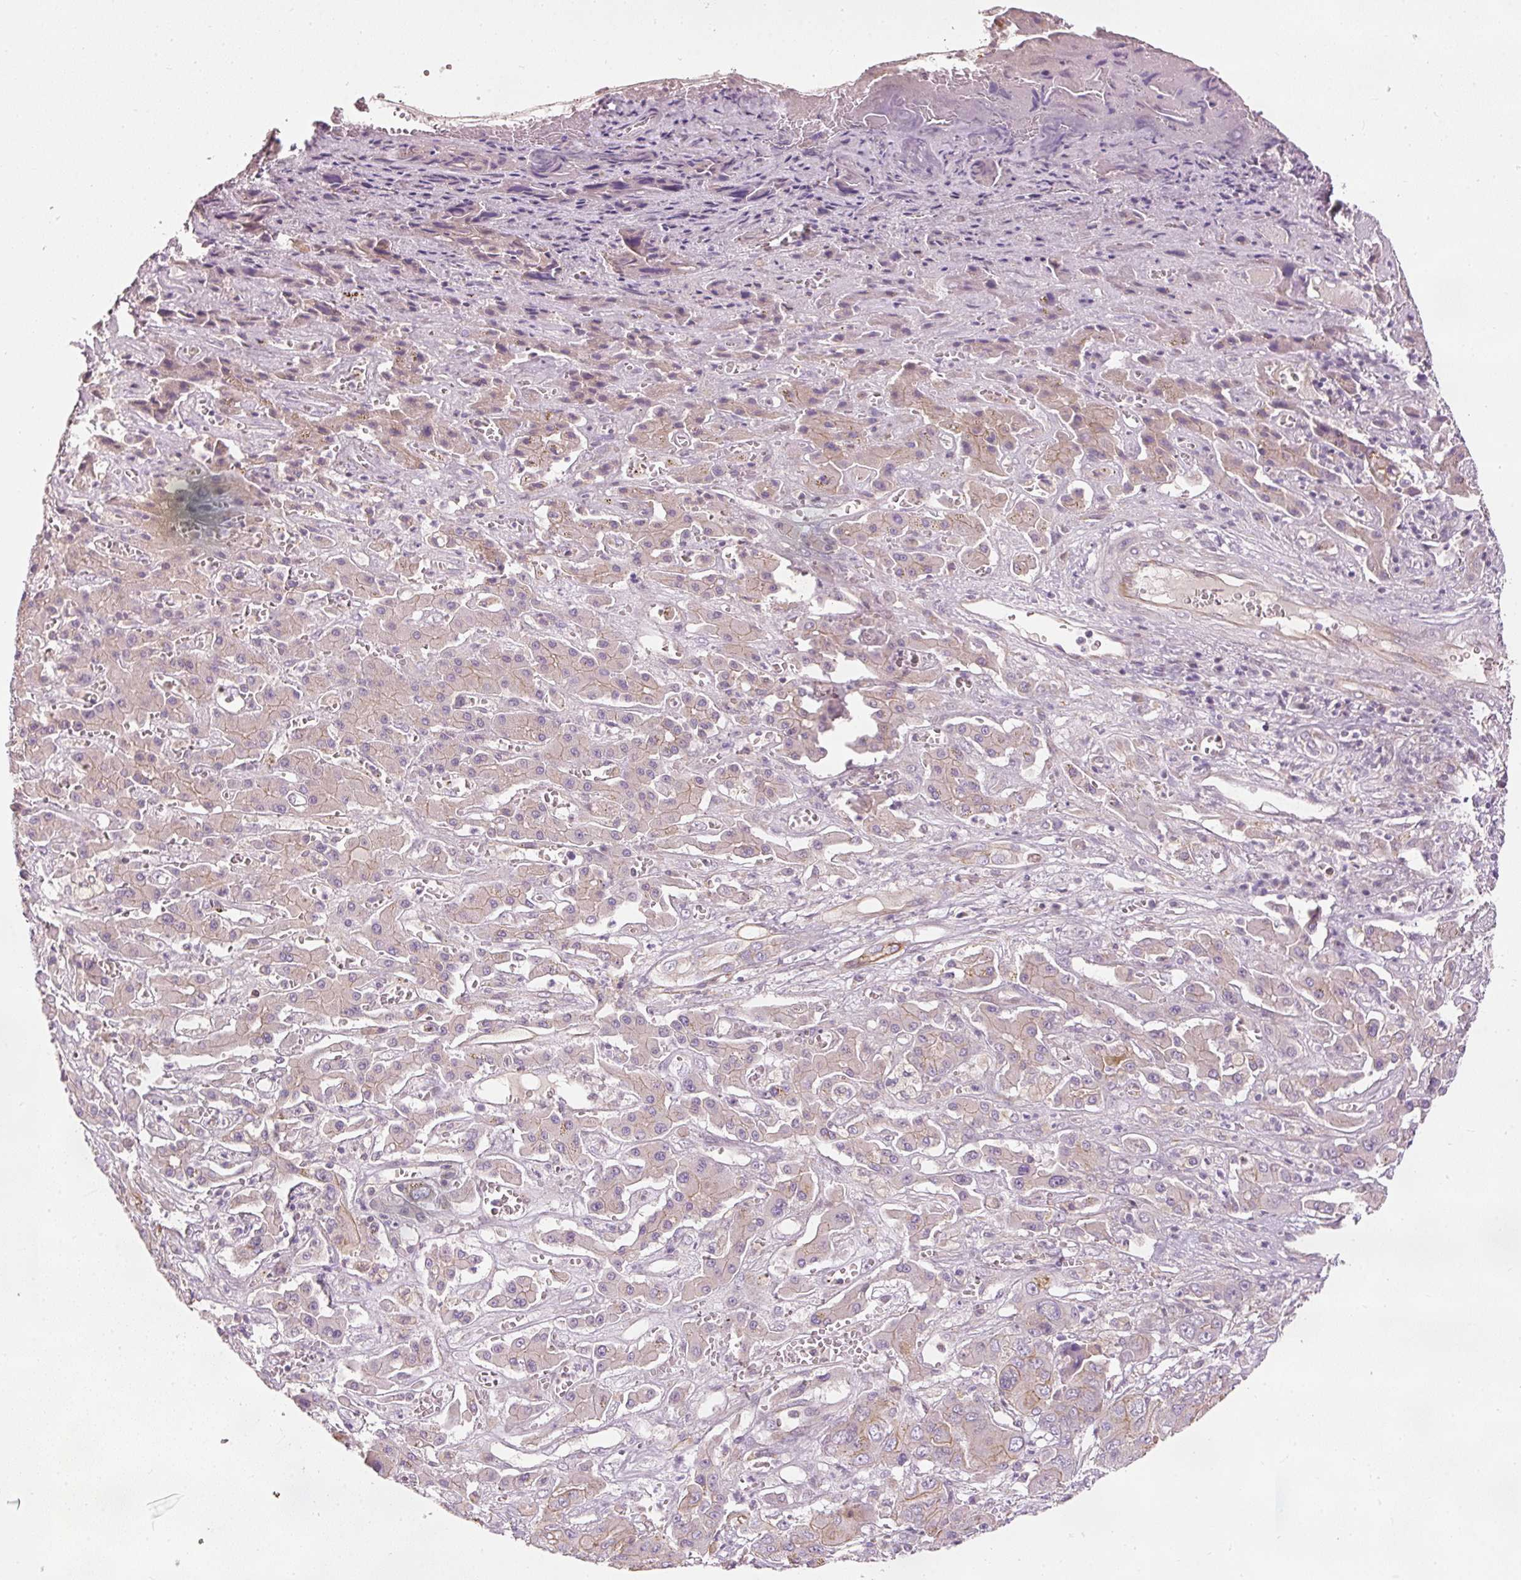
{"staining": {"intensity": "moderate", "quantity": "25%-75%", "location": "cytoplasmic/membranous"}, "tissue": "liver cancer", "cell_type": "Tumor cells", "image_type": "cancer", "snomed": [{"axis": "morphology", "description": "Cholangiocarcinoma"}, {"axis": "topography", "description": "Liver"}], "caption": "IHC (DAB (3,3'-diaminobenzidine)) staining of liver cancer (cholangiocarcinoma) shows moderate cytoplasmic/membranous protein positivity in about 25%-75% of tumor cells.", "gene": "OSR2", "patient": {"sex": "male", "age": 67}}